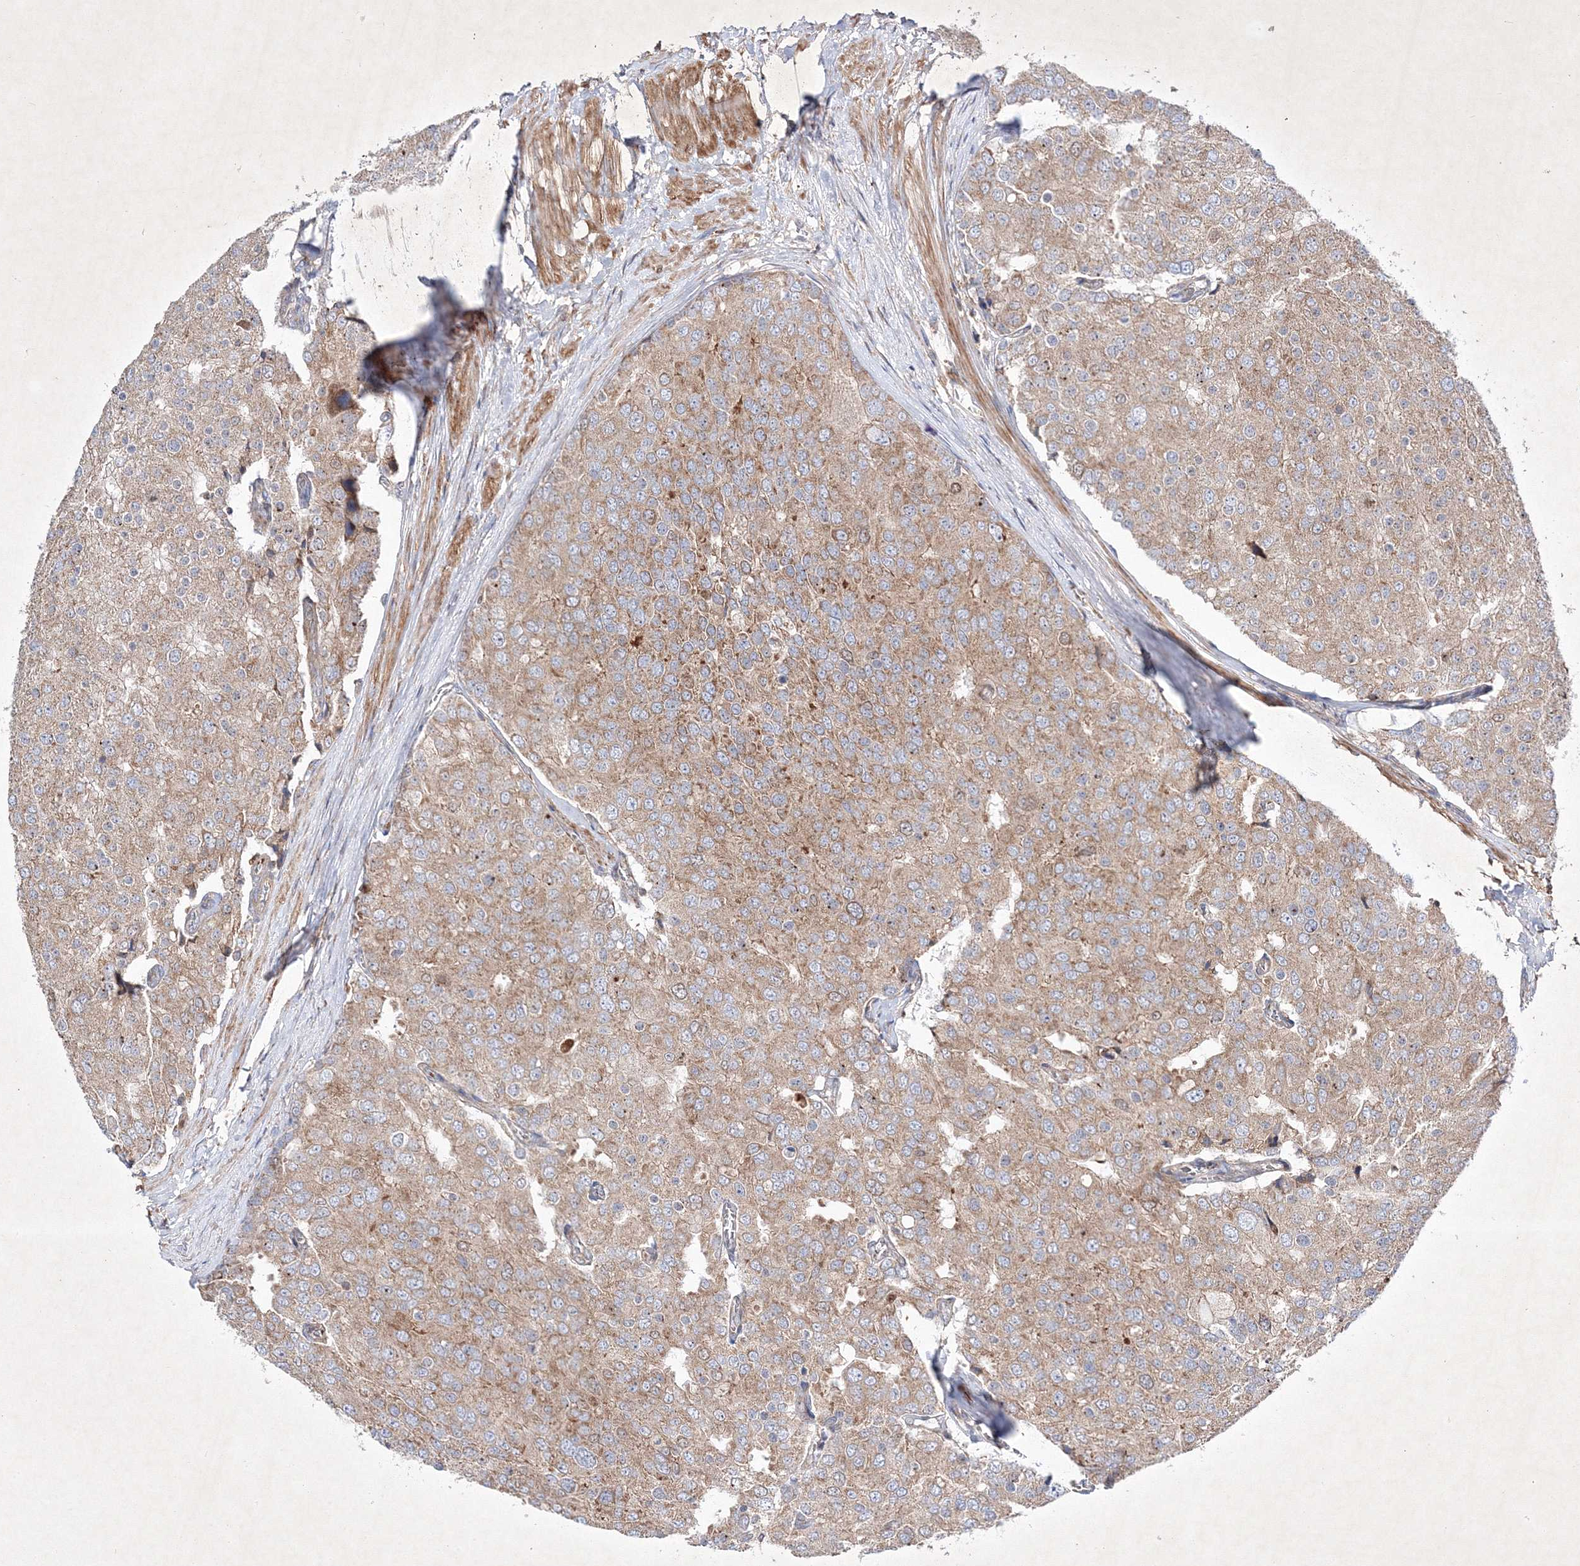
{"staining": {"intensity": "moderate", "quantity": ">75%", "location": "cytoplasmic/membranous"}, "tissue": "prostate cancer", "cell_type": "Tumor cells", "image_type": "cancer", "snomed": [{"axis": "morphology", "description": "Adenocarcinoma, High grade"}, {"axis": "topography", "description": "Prostate"}], "caption": "Immunohistochemistry staining of prostate cancer (high-grade adenocarcinoma), which shows medium levels of moderate cytoplasmic/membranous expression in approximately >75% of tumor cells indicating moderate cytoplasmic/membranous protein staining. The staining was performed using DAB (3,3'-diaminobenzidine) (brown) for protein detection and nuclei were counterstained in hematoxylin (blue).", "gene": "OPA1", "patient": {"sex": "male", "age": 50}}